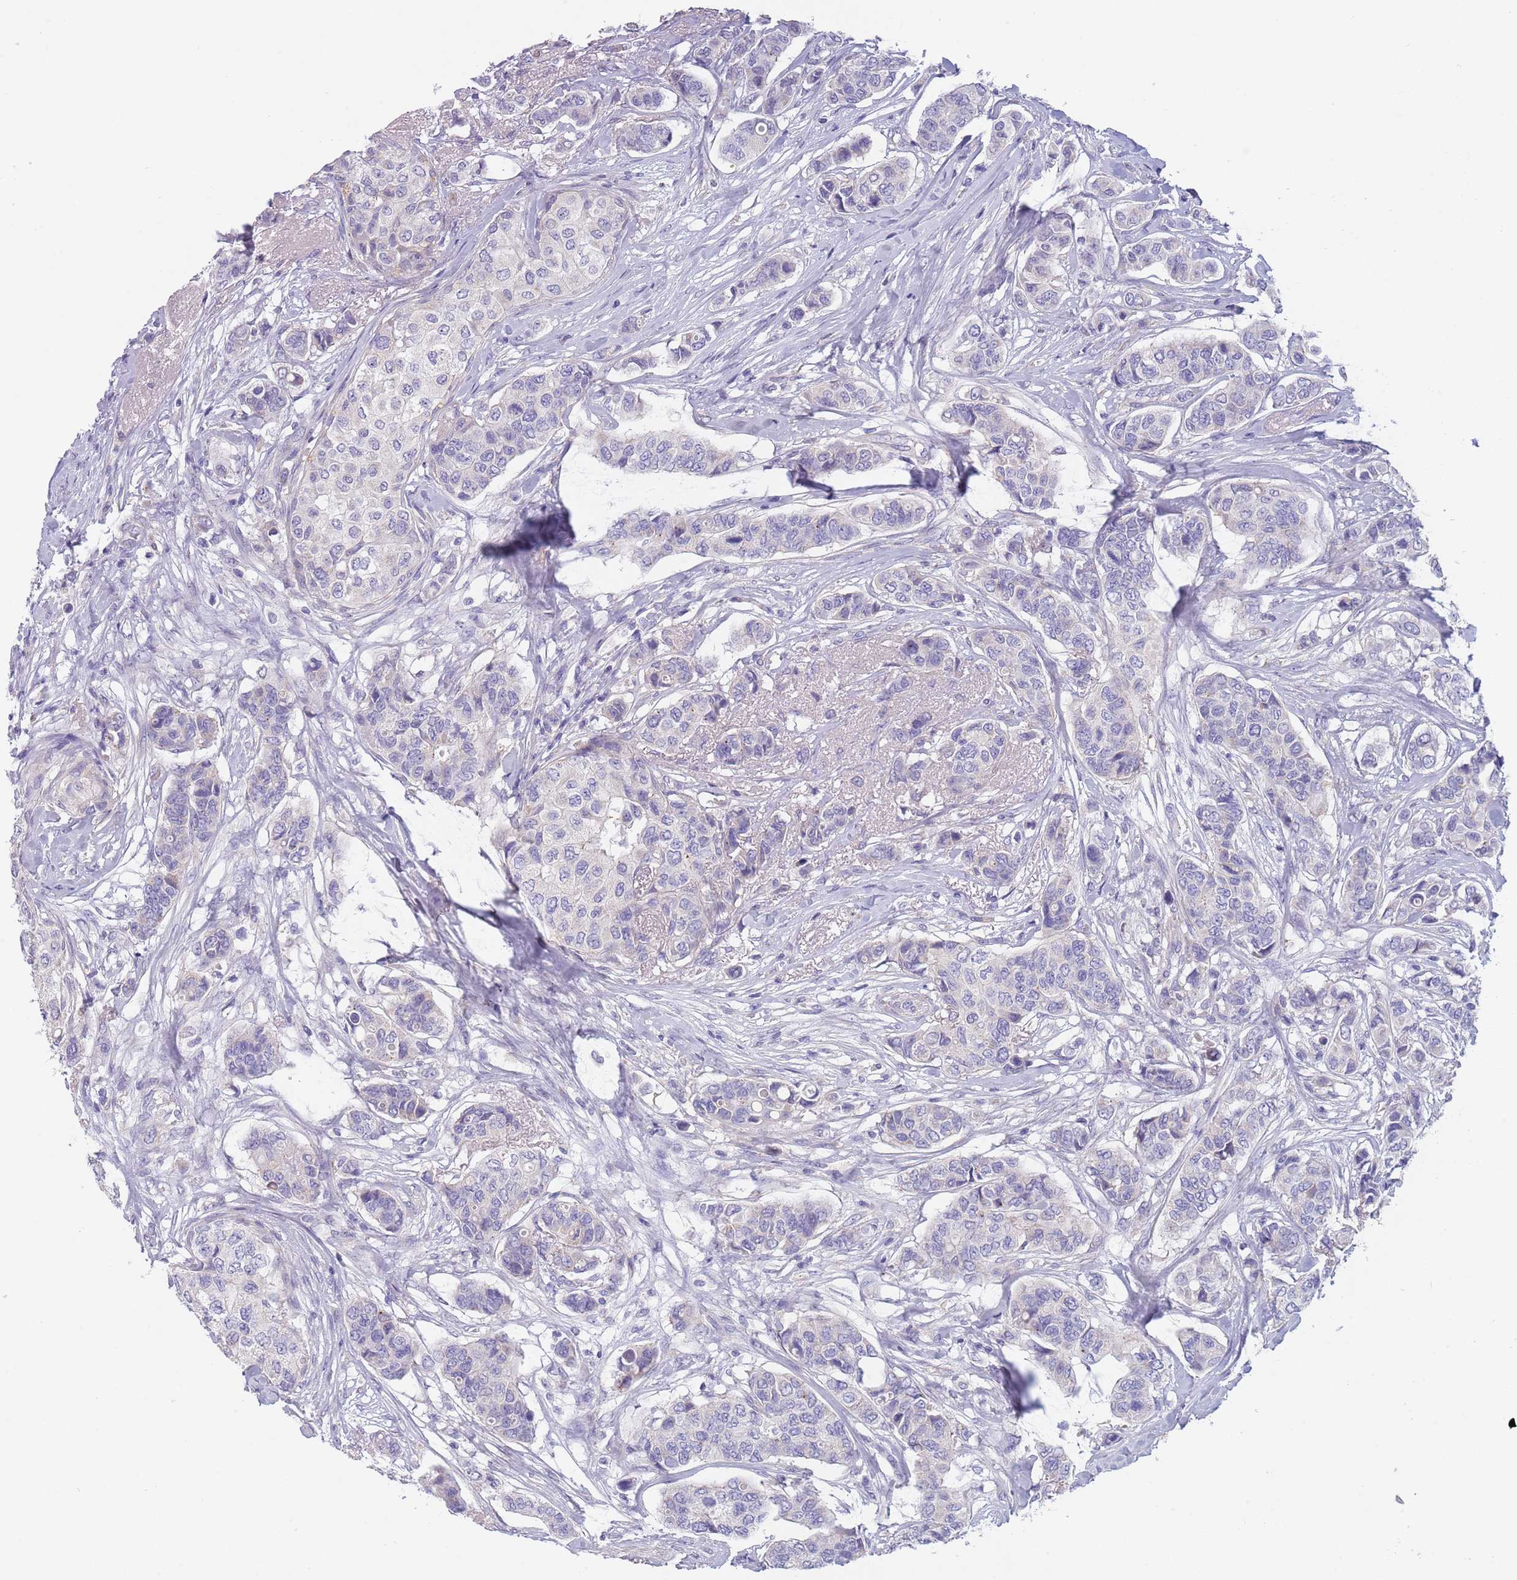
{"staining": {"intensity": "negative", "quantity": "none", "location": "none"}, "tissue": "breast cancer", "cell_type": "Tumor cells", "image_type": "cancer", "snomed": [{"axis": "morphology", "description": "Lobular carcinoma"}, {"axis": "topography", "description": "Breast"}], "caption": "This is a image of IHC staining of breast cancer (lobular carcinoma), which shows no staining in tumor cells.", "gene": "MAN1C1", "patient": {"sex": "female", "age": 51}}